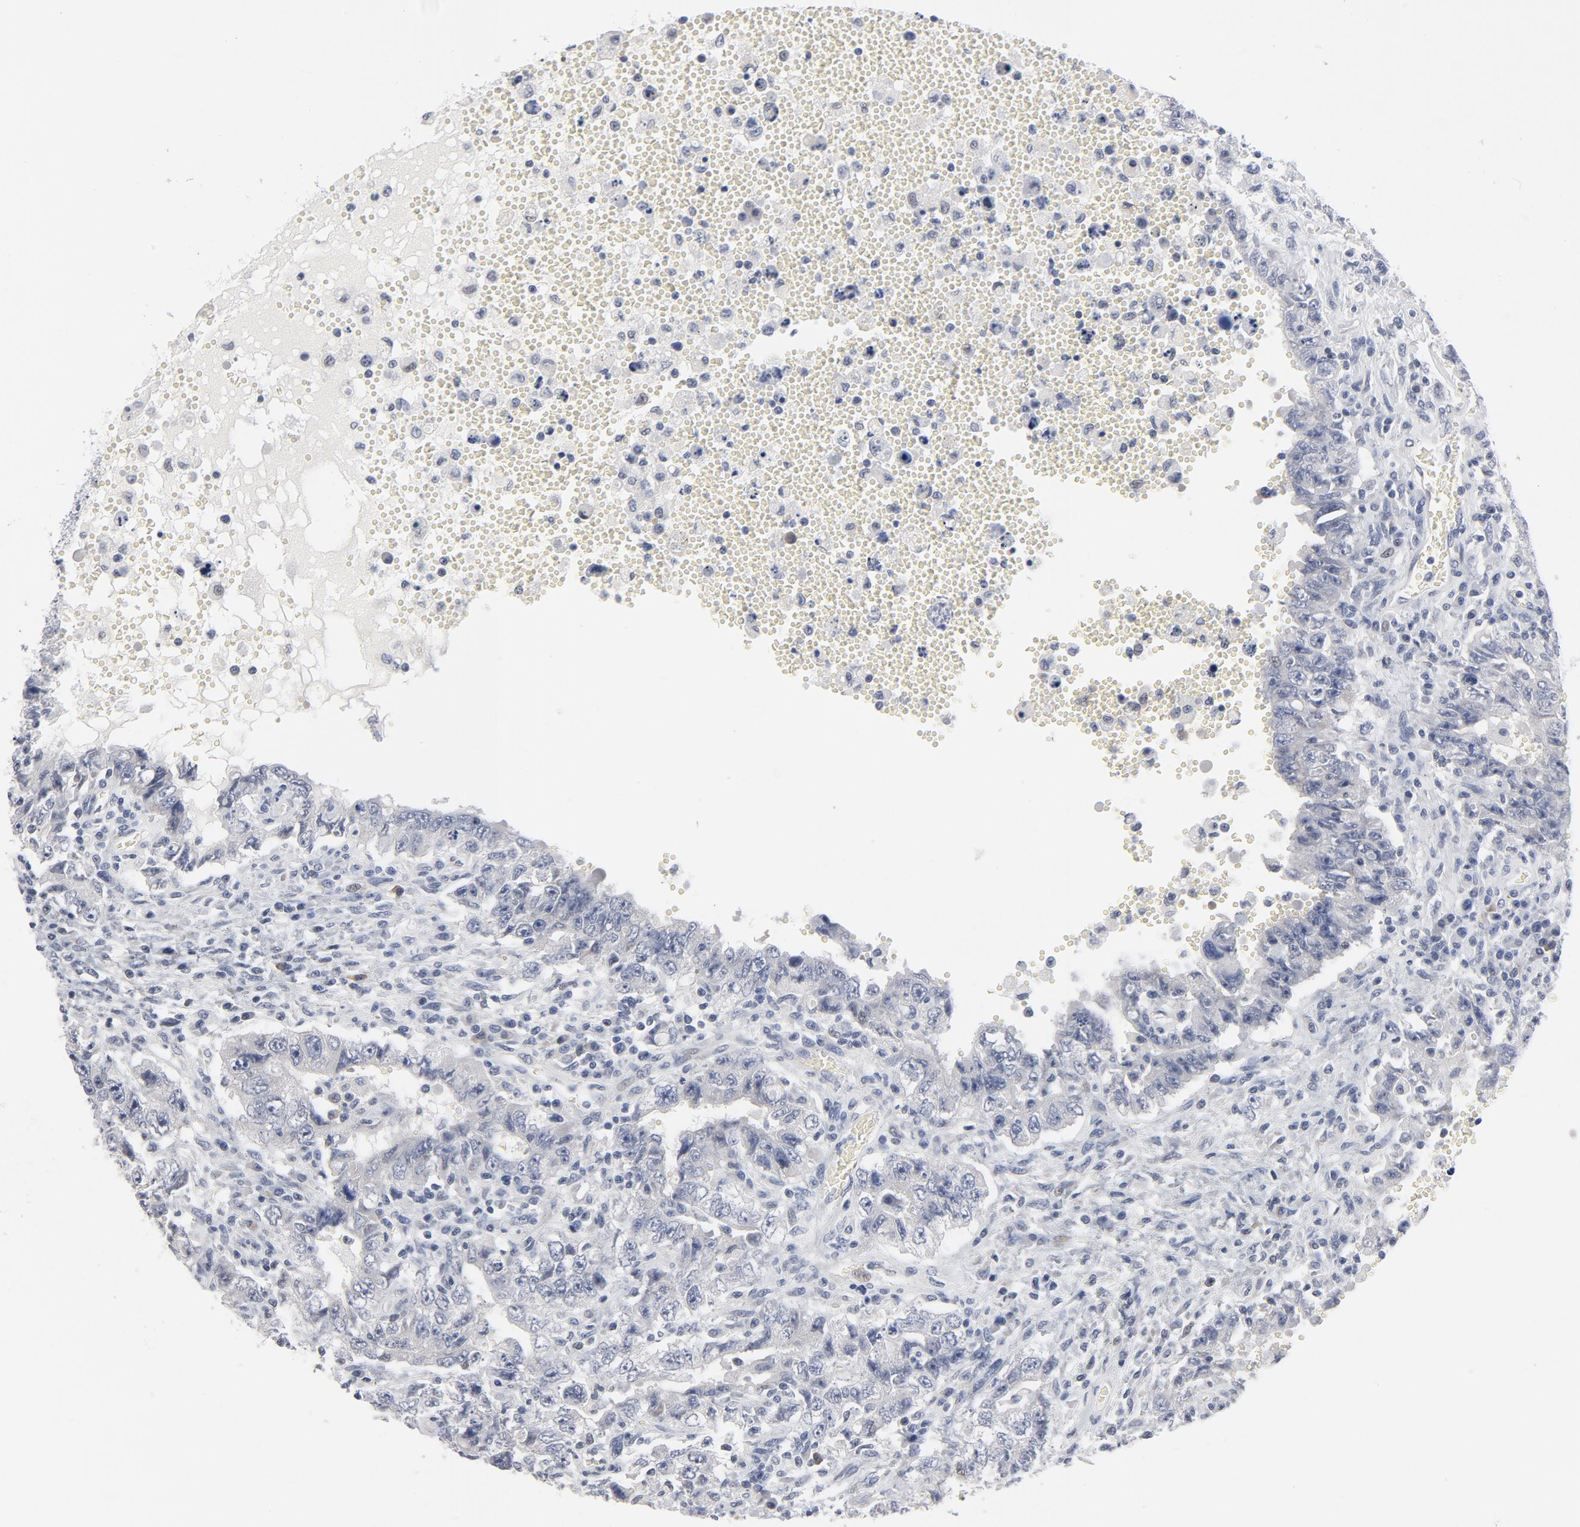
{"staining": {"intensity": "negative", "quantity": "none", "location": "none"}, "tissue": "testis cancer", "cell_type": "Tumor cells", "image_type": "cancer", "snomed": [{"axis": "morphology", "description": "Carcinoma, Embryonal, NOS"}, {"axis": "topography", "description": "Testis"}], "caption": "The histopathology image demonstrates no staining of tumor cells in testis cancer (embryonal carcinoma). The staining was performed using DAB to visualize the protein expression in brown, while the nuclei were stained in blue with hematoxylin (Magnification: 20x).", "gene": "KCNK13", "patient": {"sex": "male", "age": 26}}